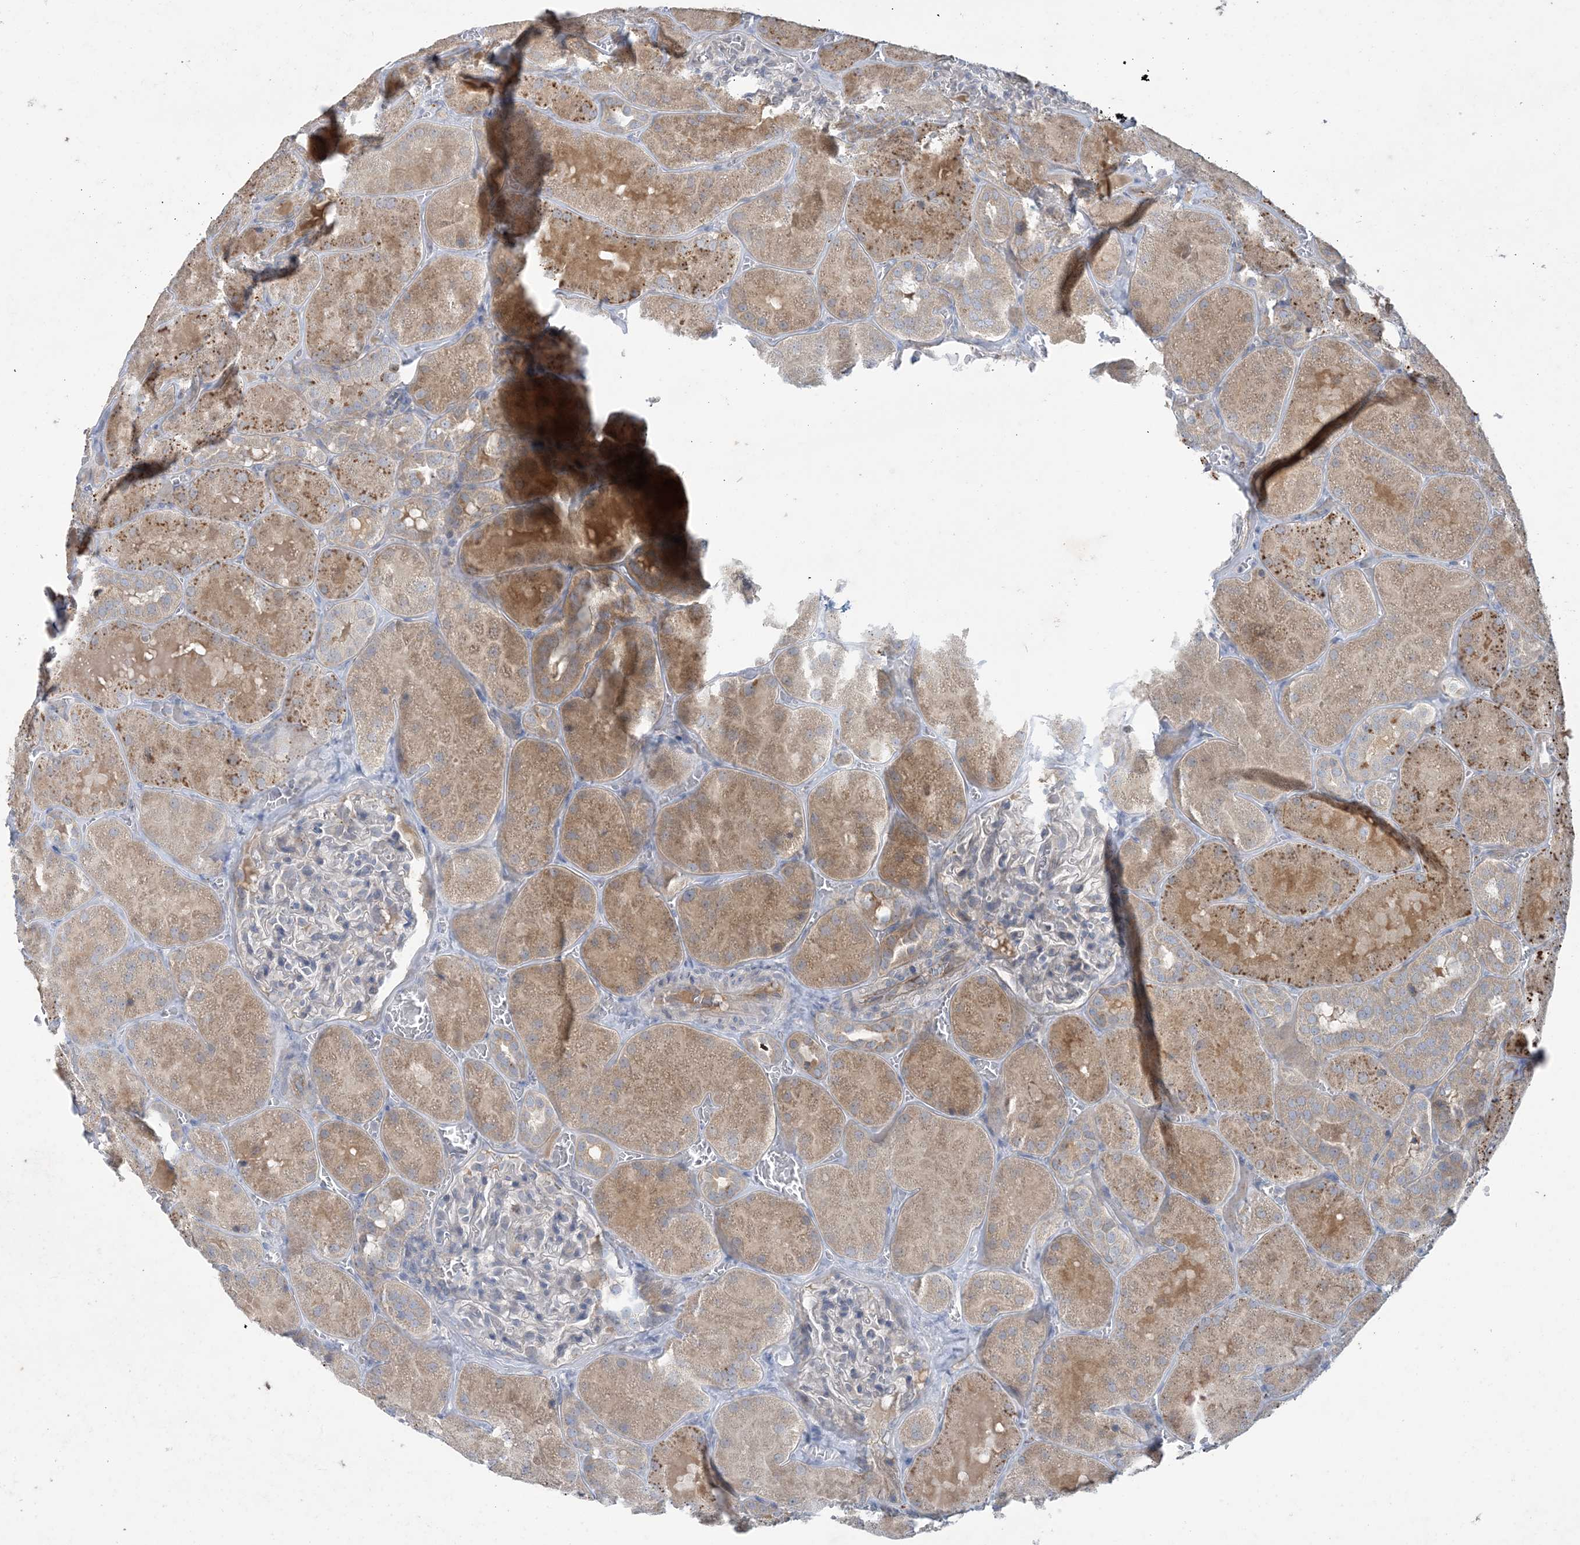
{"staining": {"intensity": "negative", "quantity": "none", "location": "none"}, "tissue": "kidney", "cell_type": "Cells in glomeruli", "image_type": "normal", "snomed": [{"axis": "morphology", "description": "Normal tissue, NOS"}, {"axis": "topography", "description": "Kidney"}], "caption": "Cells in glomeruli are negative for protein expression in normal human kidney. (IHC, brightfield microscopy, high magnification).", "gene": "MRPS18A", "patient": {"sex": "male", "age": 28}}